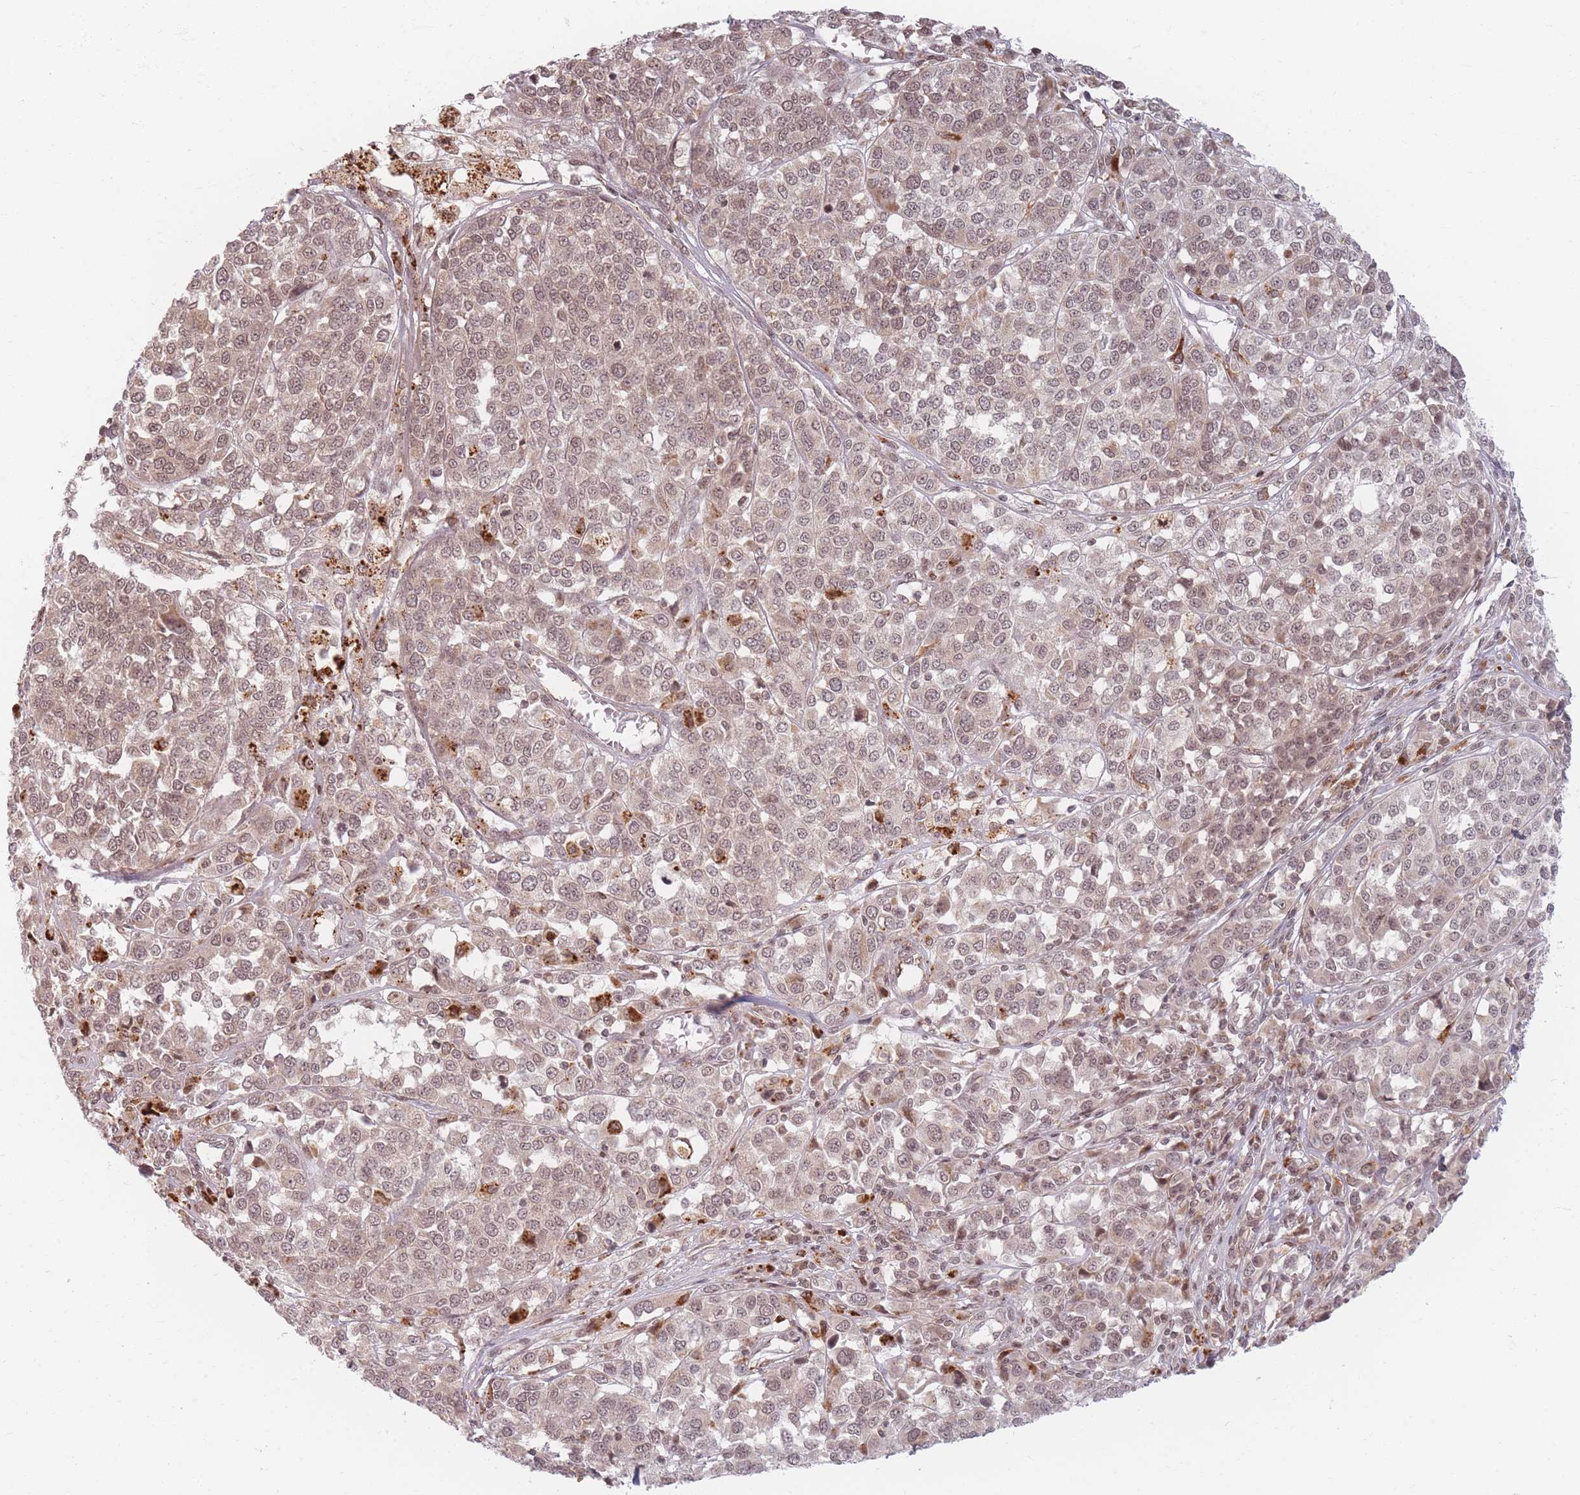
{"staining": {"intensity": "weak", "quantity": ">75%", "location": "cytoplasmic/membranous,nuclear"}, "tissue": "melanoma", "cell_type": "Tumor cells", "image_type": "cancer", "snomed": [{"axis": "morphology", "description": "Malignant melanoma, Metastatic site"}, {"axis": "topography", "description": "Lymph node"}], "caption": "A photomicrograph of malignant melanoma (metastatic site) stained for a protein reveals weak cytoplasmic/membranous and nuclear brown staining in tumor cells. (brown staining indicates protein expression, while blue staining denotes nuclei).", "gene": "SPATA45", "patient": {"sex": "male", "age": 44}}